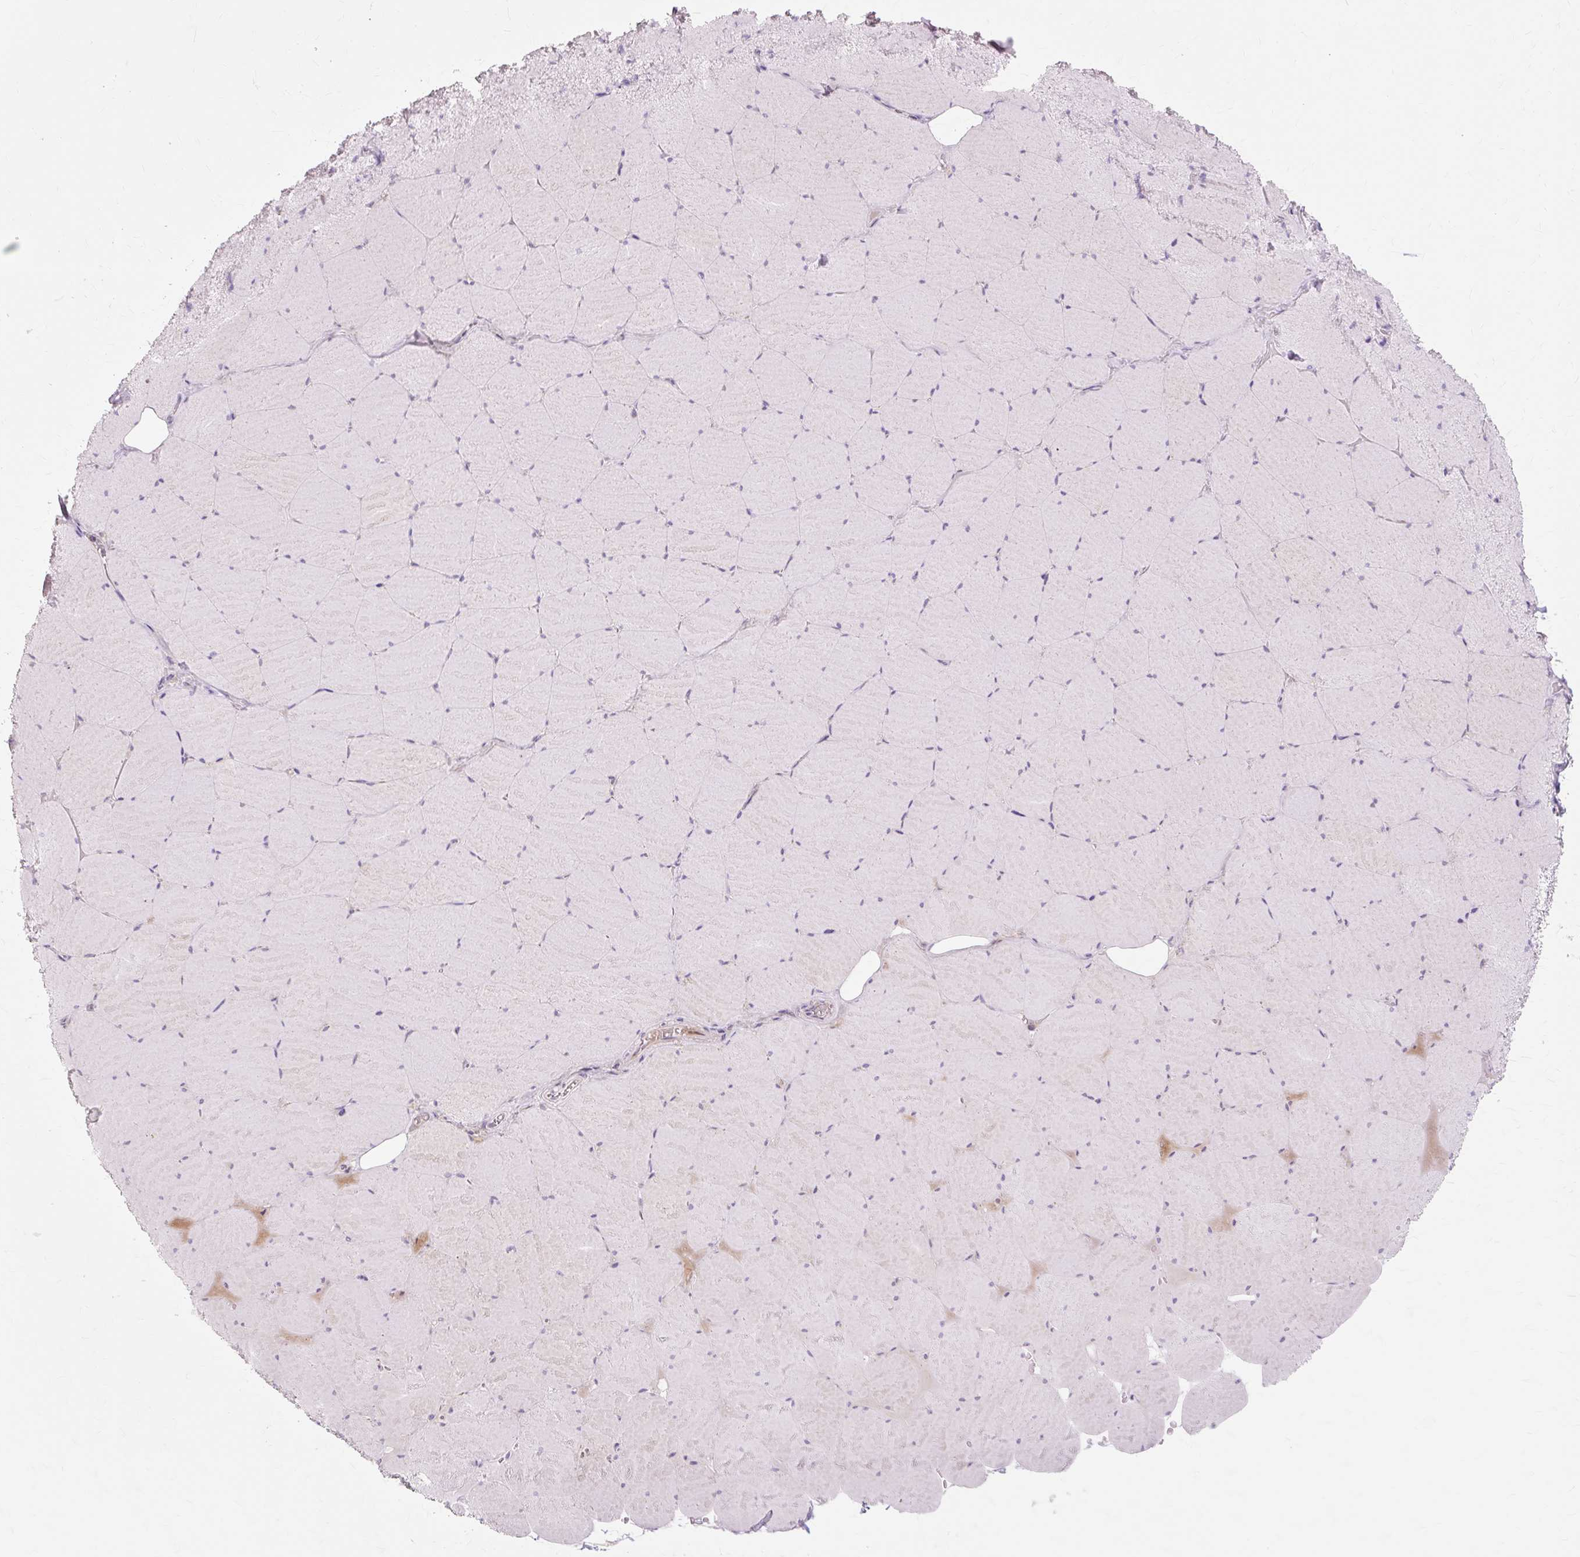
{"staining": {"intensity": "weak", "quantity": "25%-75%", "location": "cytoplasmic/membranous"}, "tissue": "skeletal muscle", "cell_type": "Myocytes", "image_type": "normal", "snomed": [{"axis": "morphology", "description": "Normal tissue, NOS"}, {"axis": "topography", "description": "Skeletal muscle"}, {"axis": "topography", "description": "Head-Neck"}], "caption": "Immunohistochemical staining of benign skeletal muscle reveals low levels of weak cytoplasmic/membranous staining in approximately 25%-75% of myocytes. (DAB = brown stain, brightfield microscopy at high magnification).", "gene": "IRX2", "patient": {"sex": "male", "age": 66}}